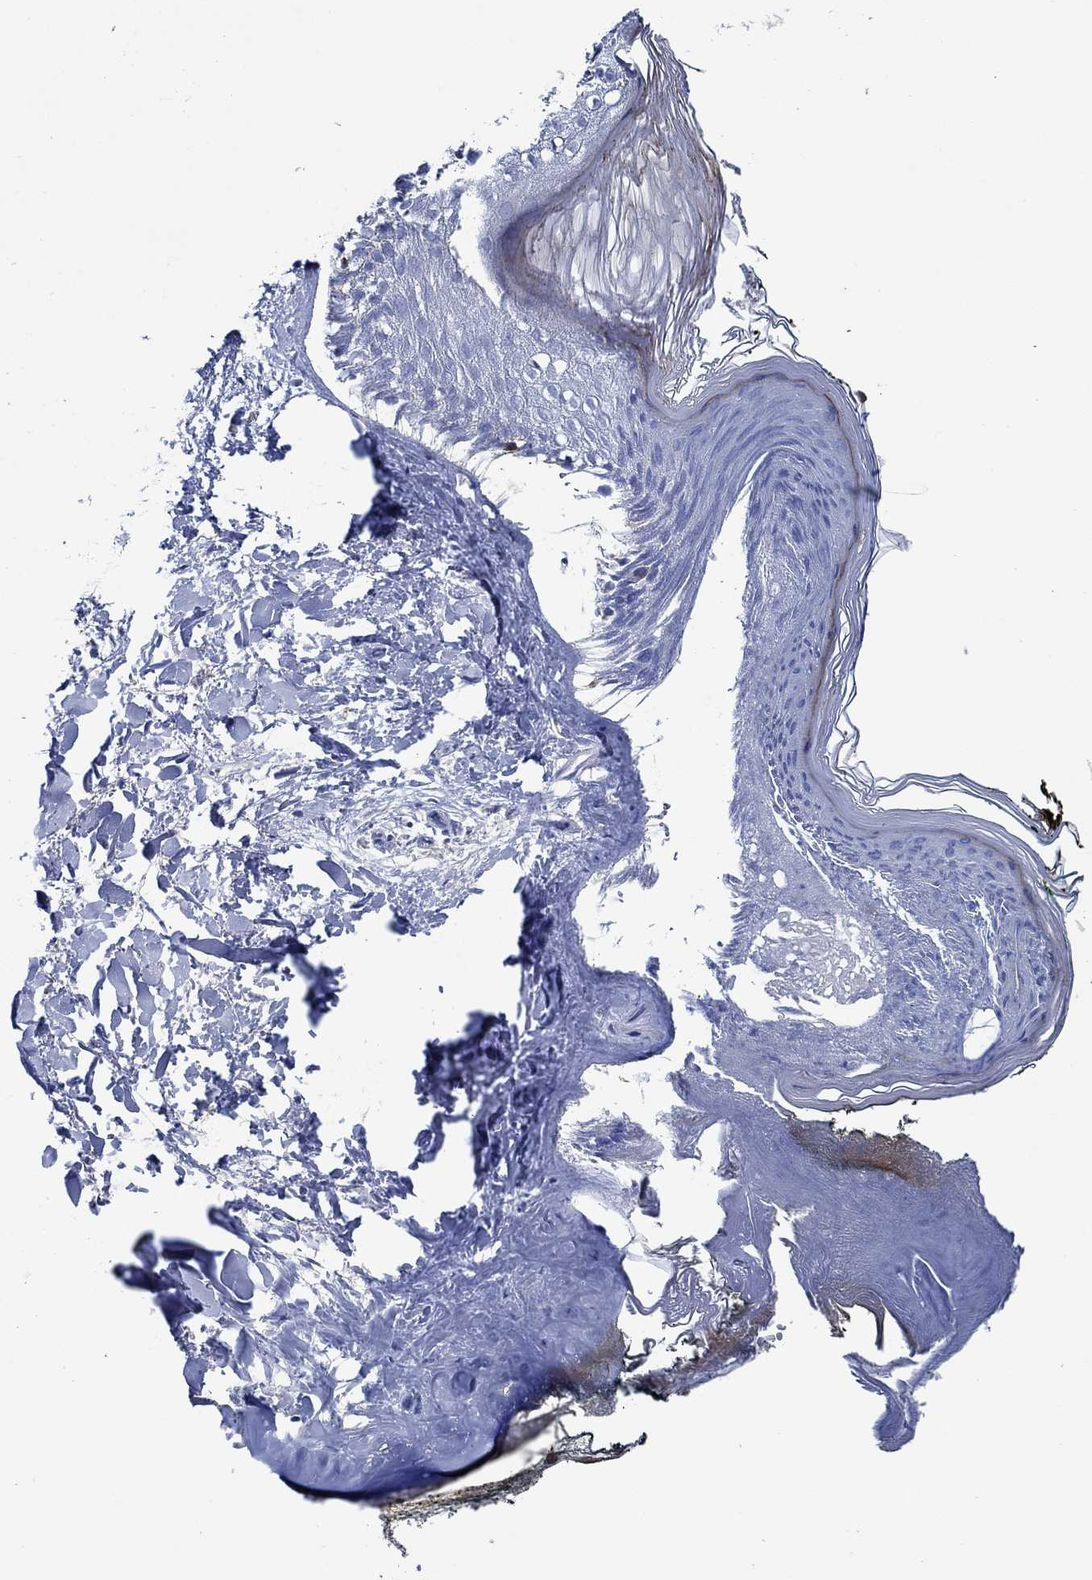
{"staining": {"intensity": "negative", "quantity": "none", "location": "none"}, "tissue": "skin", "cell_type": "Fibroblasts", "image_type": "normal", "snomed": [{"axis": "morphology", "description": "Normal tissue, NOS"}, {"axis": "topography", "description": "Skin"}], "caption": "IHC of normal human skin demonstrates no expression in fibroblasts. The staining was performed using DAB to visualize the protein expression in brown, while the nuclei were stained in blue with hematoxylin (Magnification: 20x).", "gene": "CPM", "patient": {"sex": "female", "age": 34}}